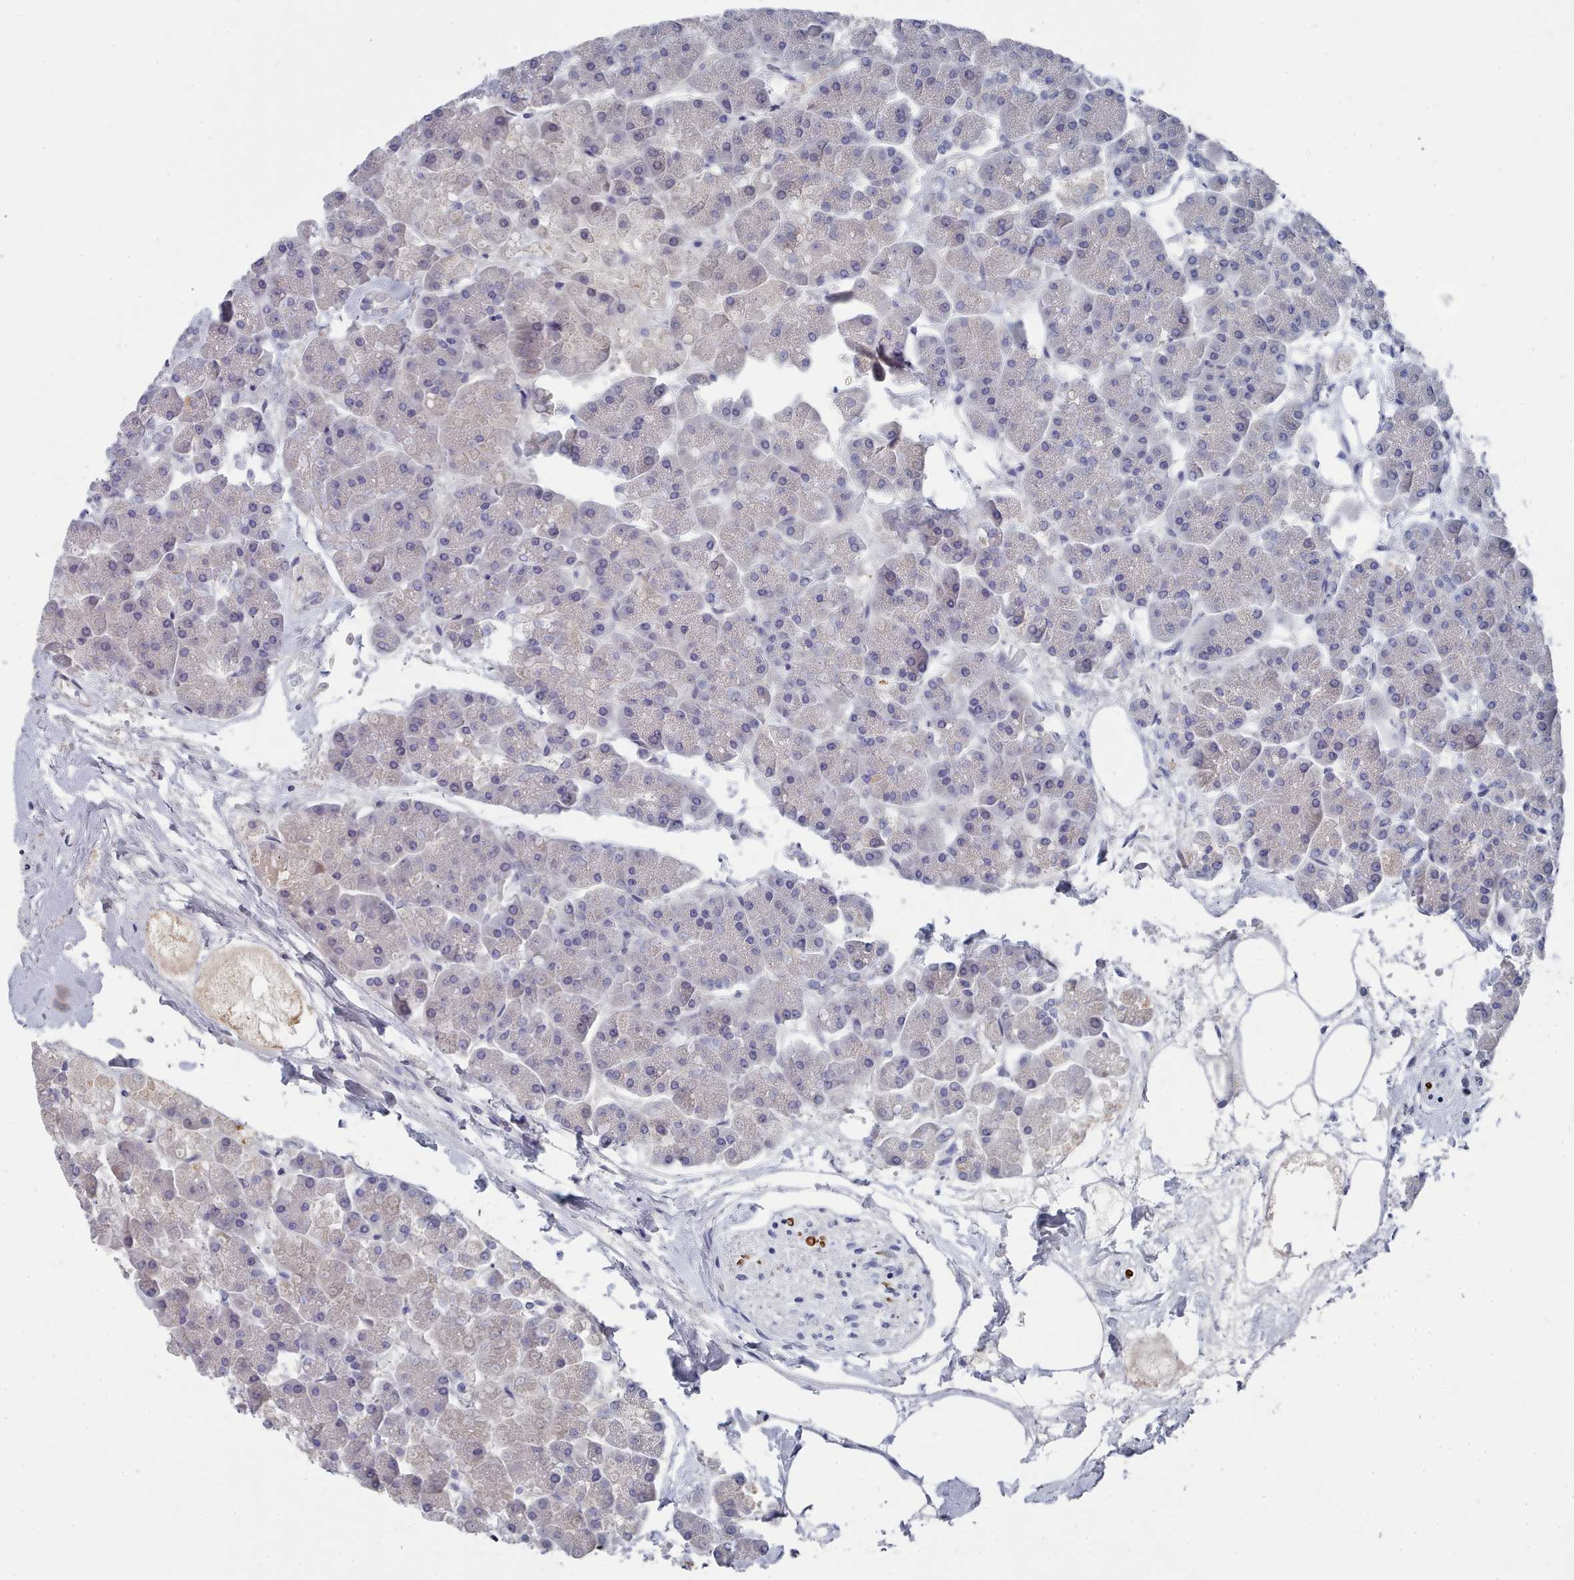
{"staining": {"intensity": "negative", "quantity": "none", "location": "none"}, "tissue": "pancreas", "cell_type": "Exocrine glandular cells", "image_type": "normal", "snomed": [{"axis": "morphology", "description": "Normal tissue, NOS"}, {"axis": "topography", "description": "Pancreas"}, {"axis": "topography", "description": "Peripheral nerve tissue"}], "caption": "IHC of benign pancreas exhibits no expression in exocrine glandular cells.", "gene": "ACAD11", "patient": {"sex": "male", "age": 54}}